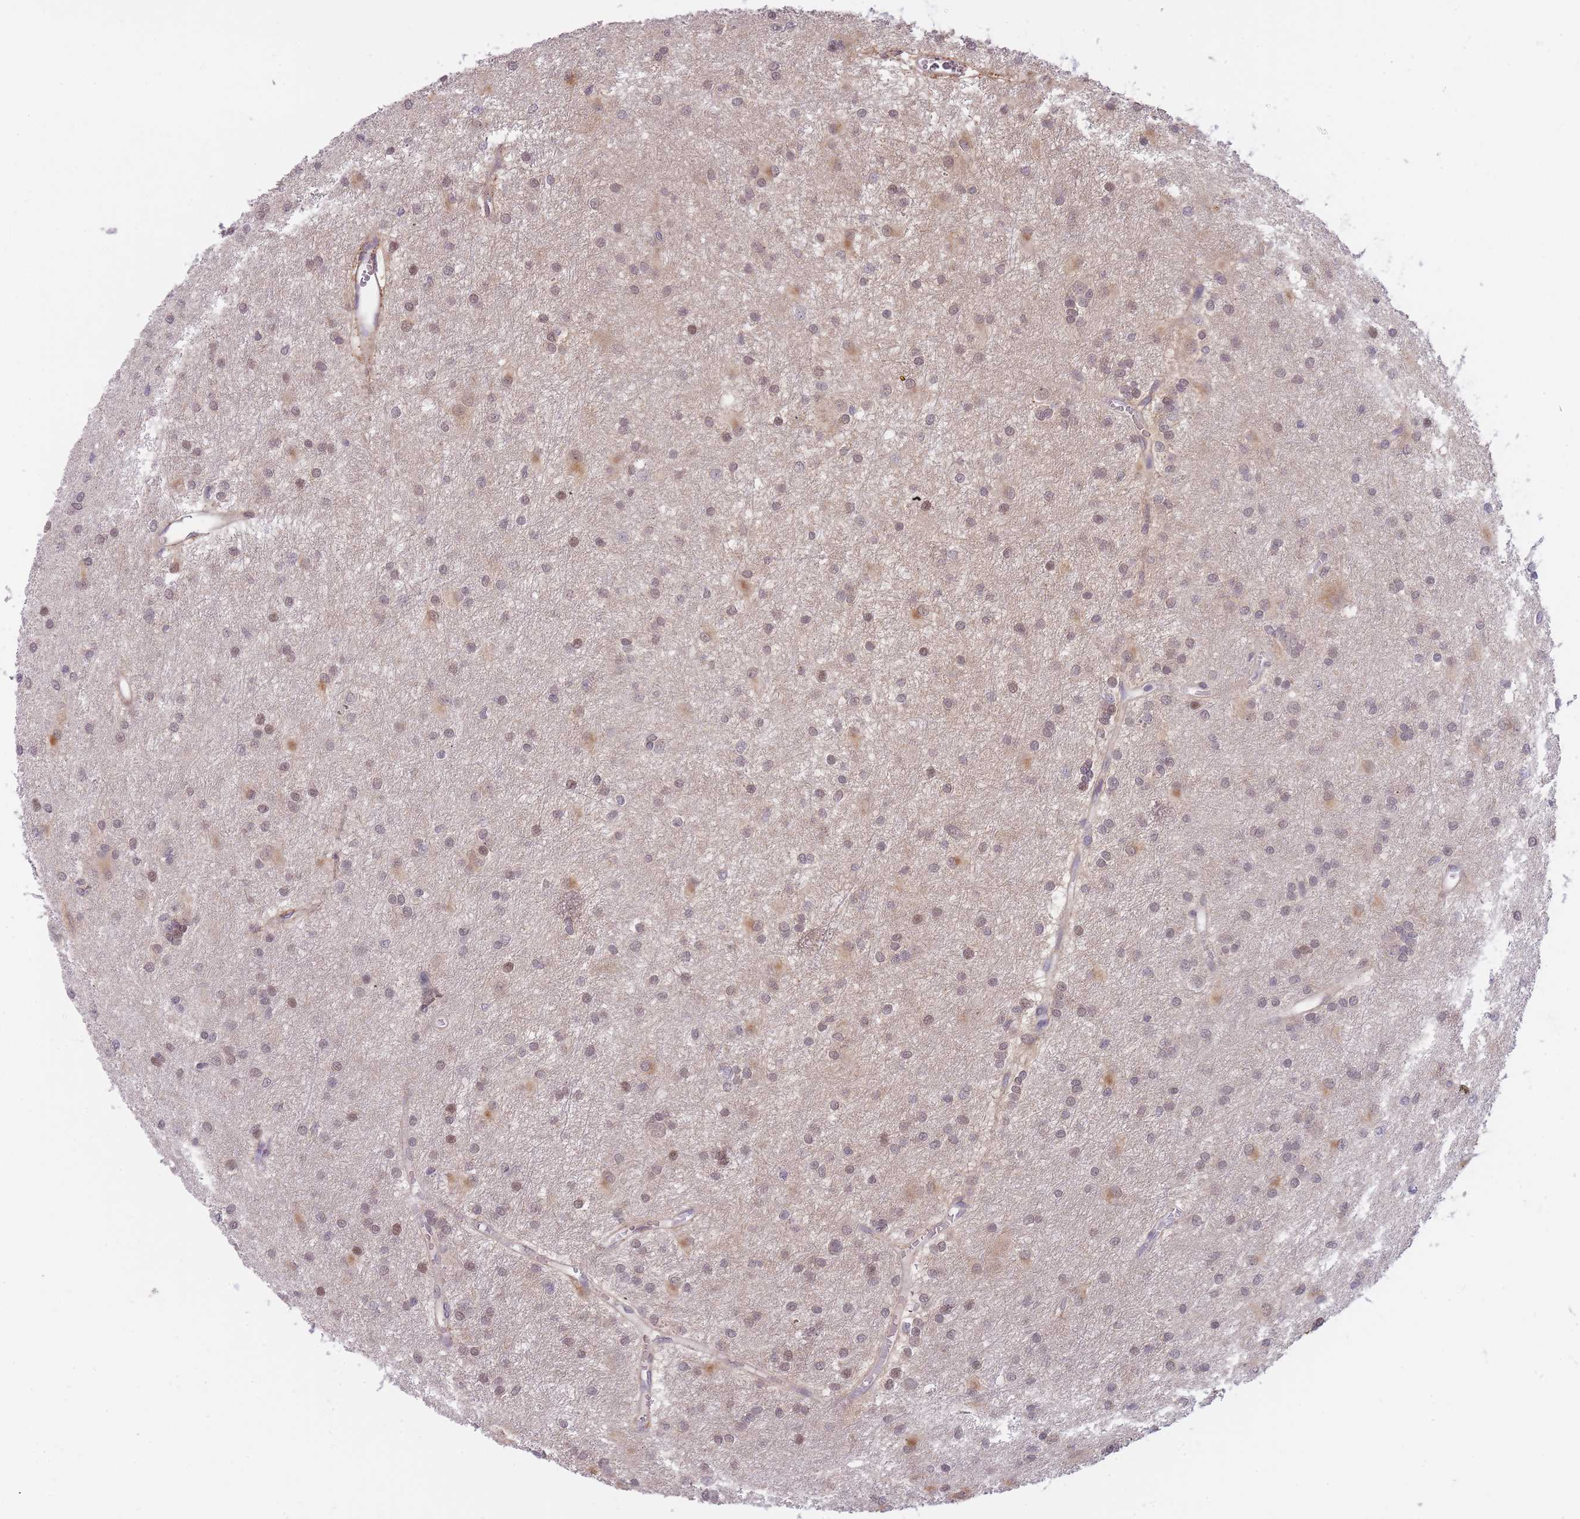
{"staining": {"intensity": "moderate", "quantity": "25%-75%", "location": "cytoplasmic/membranous,nuclear"}, "tissue": "glioma", "cell_type": "Tumor cells", "image_type": "cancer", "snomed": [{"axis": "morphology", "description": "Glioma, malignant, High grade"}, {"axis": "topography", "description": "Brain"}], "caption": "Human malignant high-grade glioma stained for a protein (brown) shows moderate cytoplasmic/membranous and nuclear positive expression in approximately 25%-75% of tumor cells.", "gene": "GOLGA6L25", "patient": {"sex": "female", "age": 50}}